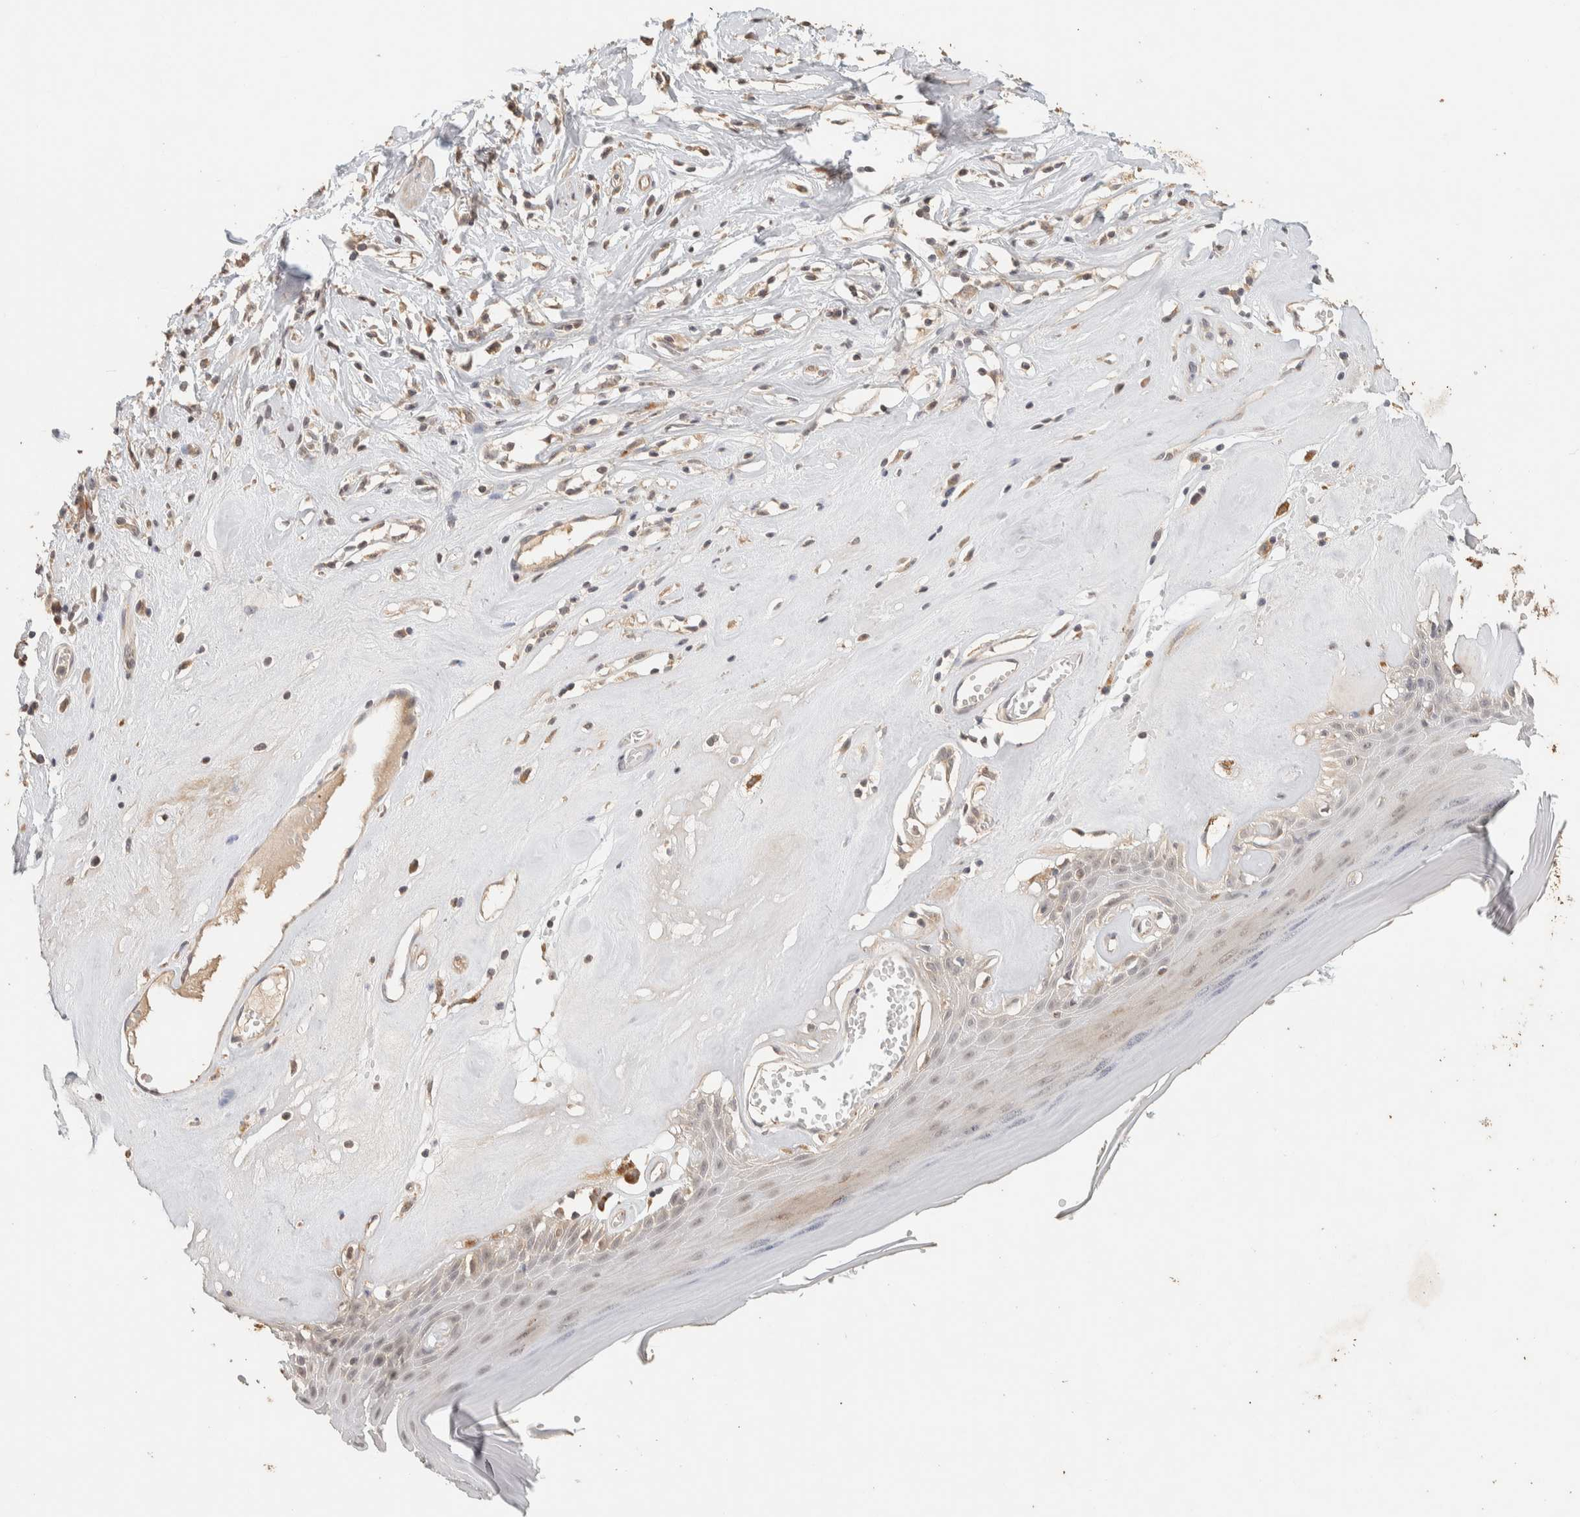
{"staining": {"intensity": "weak", "quantity": "<25%", "location": "cytoplasmic/membranous"}, "tissue": "skin", "cell_type": "Epidermal cells", "image_type": "normal", "snomed": [{"axis": "morphology", "description": "Normal tissue, NOS"}, {"axis": "morphology", "description": "Inflammation, NOS"}, {"axis": "topography", "description": "Vulva"}], "caption": "Immunohistochemistry (IHC) histopathology image of normal human skin stained for a protein (brown), which shows no staining in epidermal cells.", "gene": "ITPA", "patient": {"sex": "female", "age": 84}}